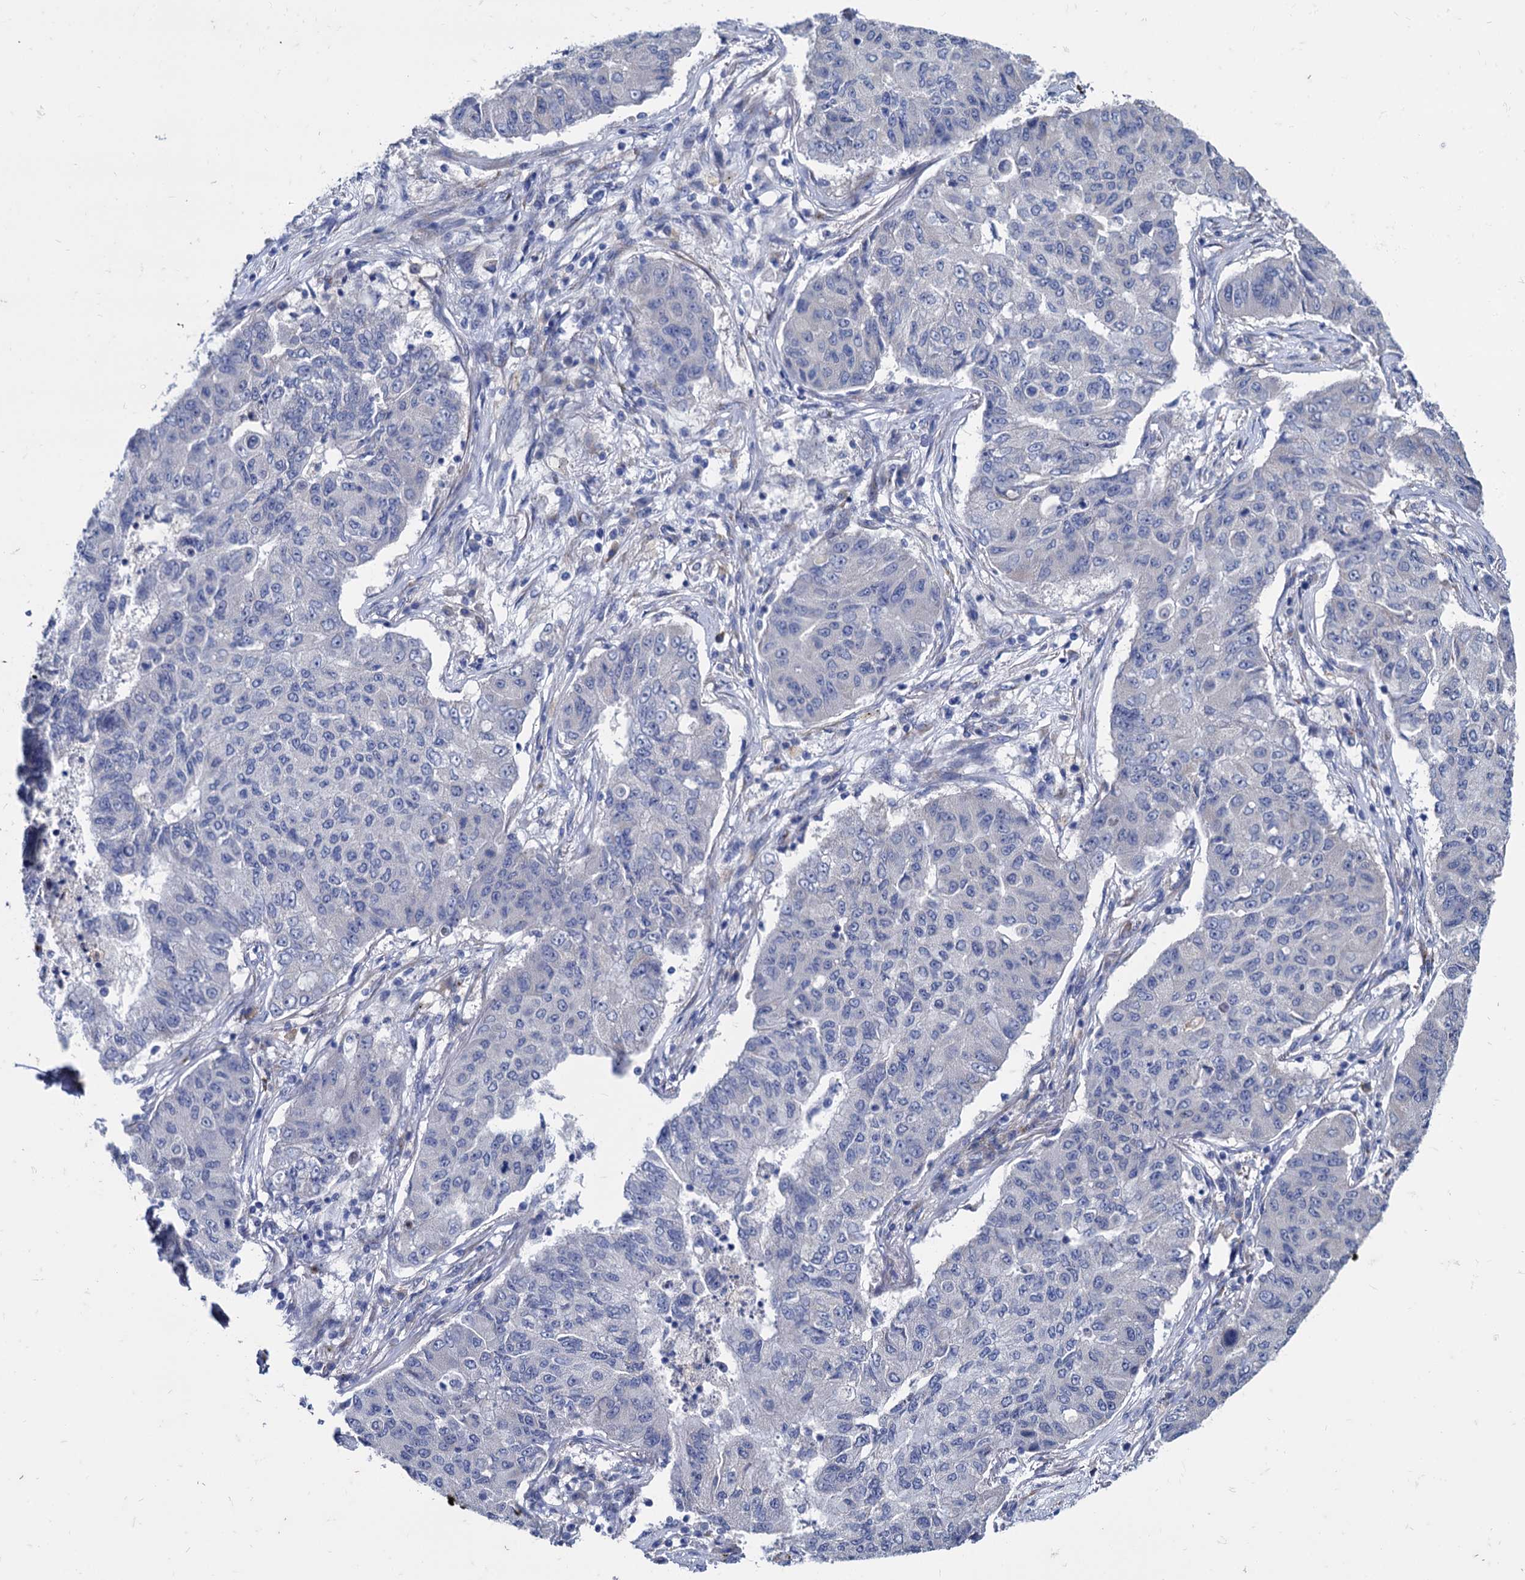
{"staining": {"intensity": "negative", "quantity": "none", "location": "none"}, "tissue": "lung cancer", "cell_type": "Tumor cells", "image_type": "cancer", "snomed": [{"axis": "morphology", "description": "Squamous cell carcinoma, NOS"}, {"axis": "topography", "description": "Lung"}], "caption": "This is an immunohistochemistry (IHC) image of lung squamous cell carcinoma. There is no staining in tumor cells.", "gene": "FOXR2", "patient": {"sex": "male", "age": 74}}